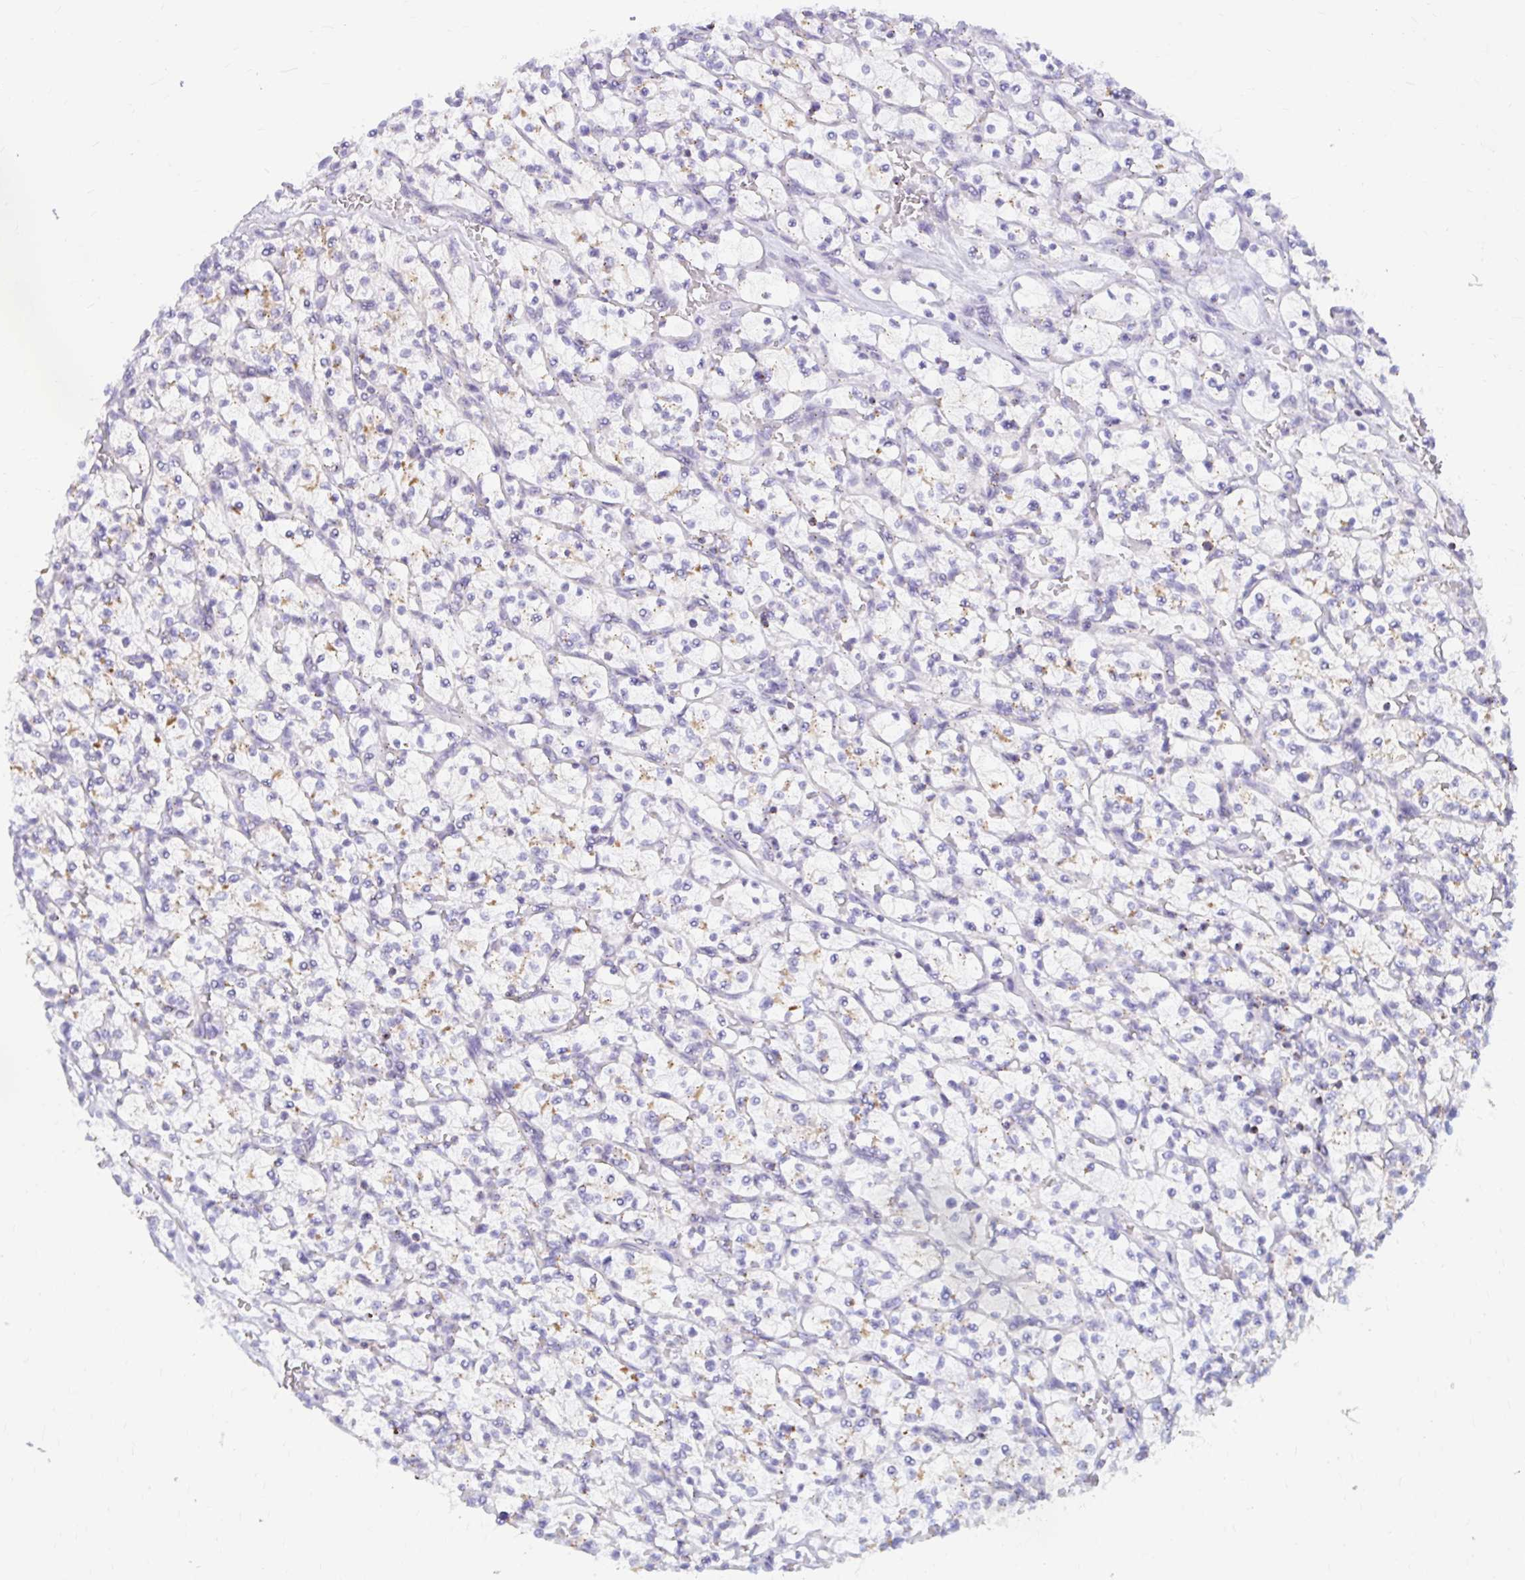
{"staining": {"intensity": "weak", "quantity": "<25%", "location": "cytoplasmic/membranous"}, "tissue": "renal cancer", "cell_type": "Tumor cells", "image_type": "cancer", "snomed": [{"axis": "morphology", "description": "Adenocarcinoma, NOS"}, {"axis": "topography", "description": "Kidney"}], "caption": "This histopathology image is of renal cancer (adenocarcinoma) stained with immunohistochemistry to label a protein in brown with the nuclei are counter-stained blue. There is no staining in tumor cells.", "gene": "RADIL", "patient": {"sex": "female", "age": 64}}